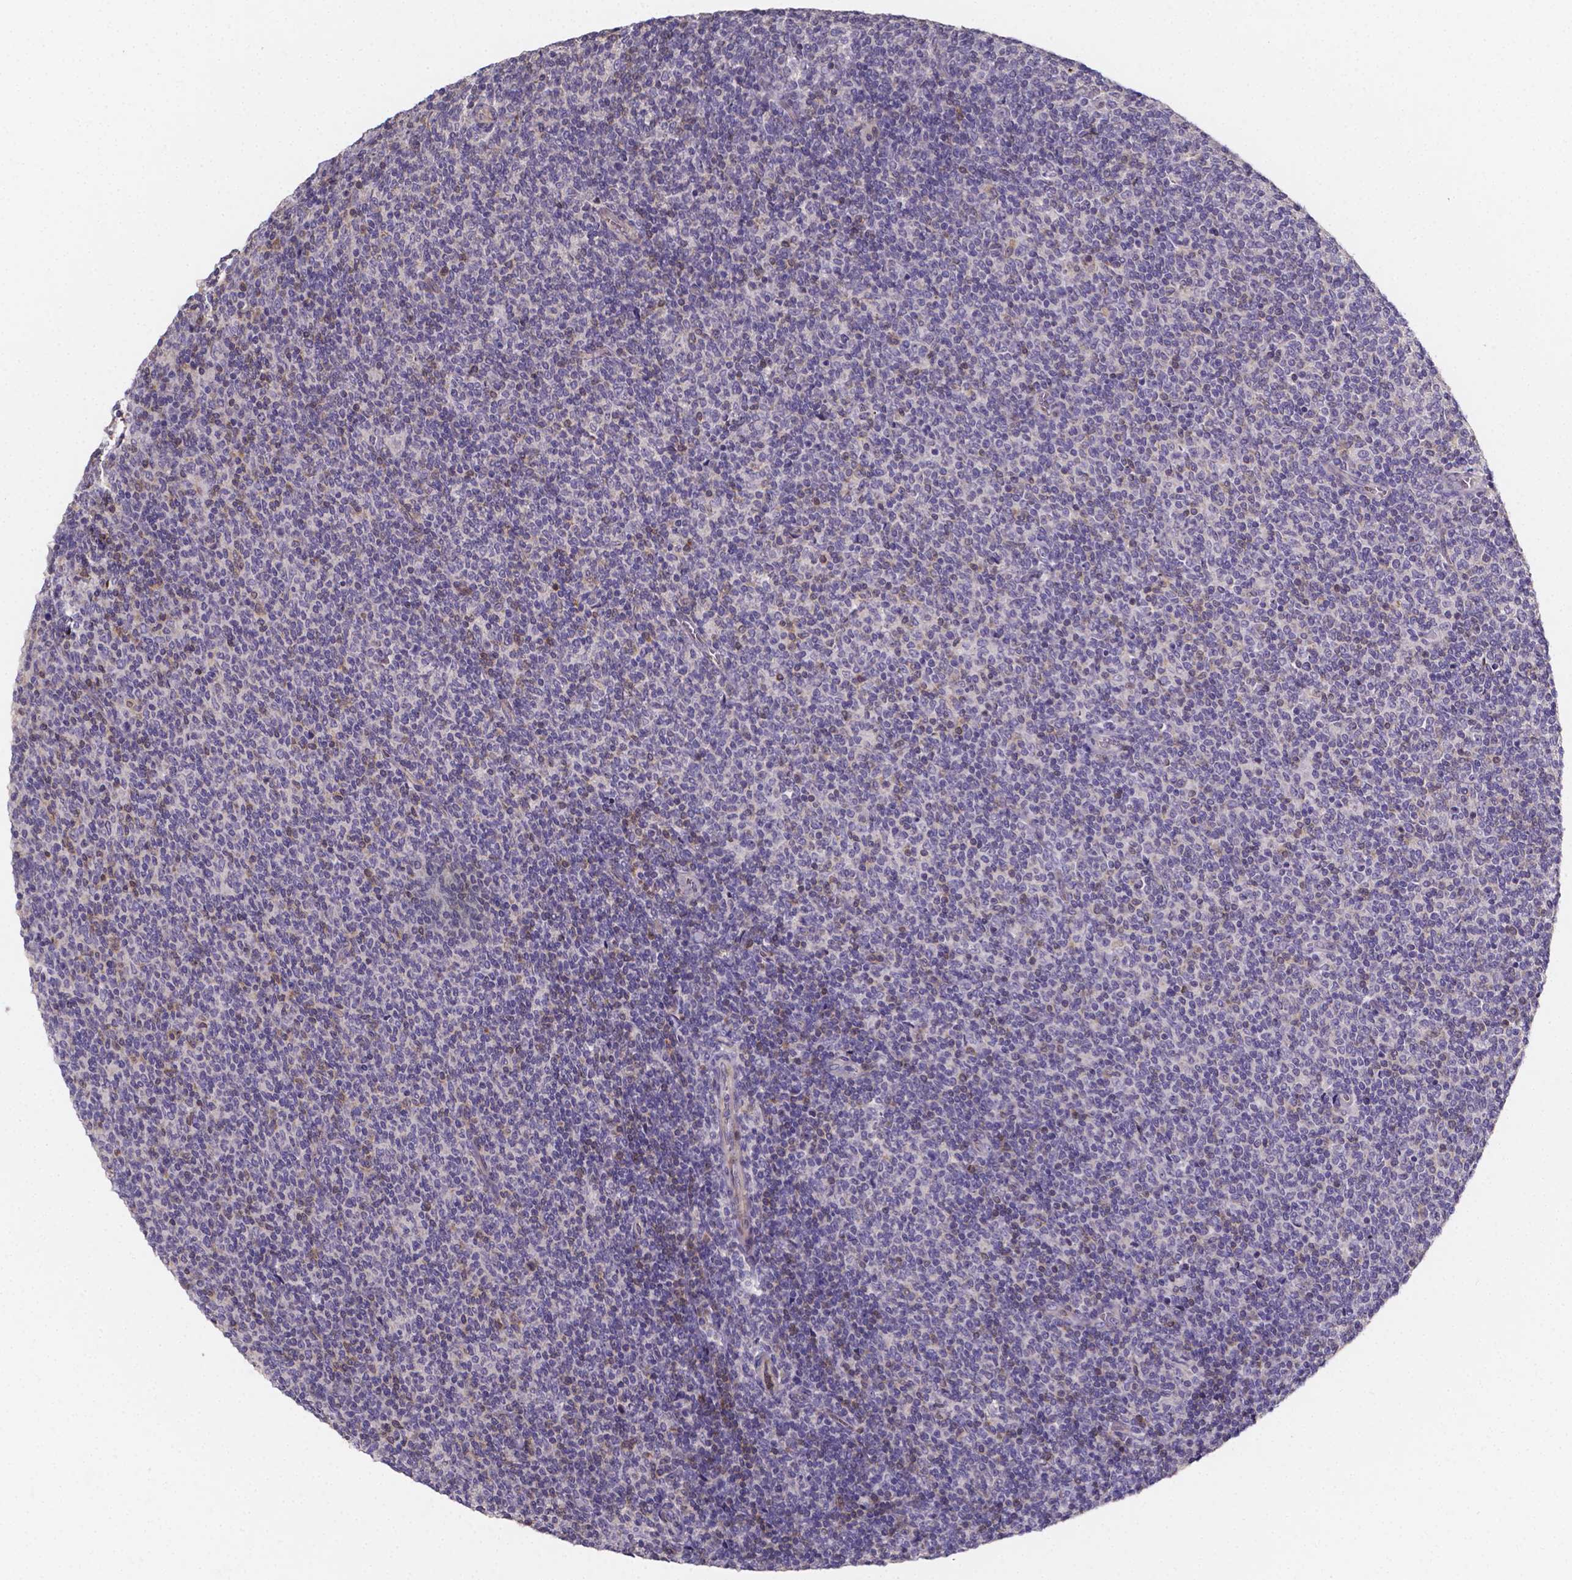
{"staining": {"intensity": "negative", "quantity": "none", "location": "none"}, "tissue": "lymphoma", "cell_type": "Tumor cells", "image_type": "cancer", "snomed": [{"axis": "morphology", "description": "Malignant lymphoma, non-Hodgkin's type, Low grade"}, {"axis": "topography", "description": "Lymph node"}], "caption": "Tumor cells show no significant protein staining in lymphoma.", "gene": "THEMIS", "patient": {"sex": "male", "age": 52}}